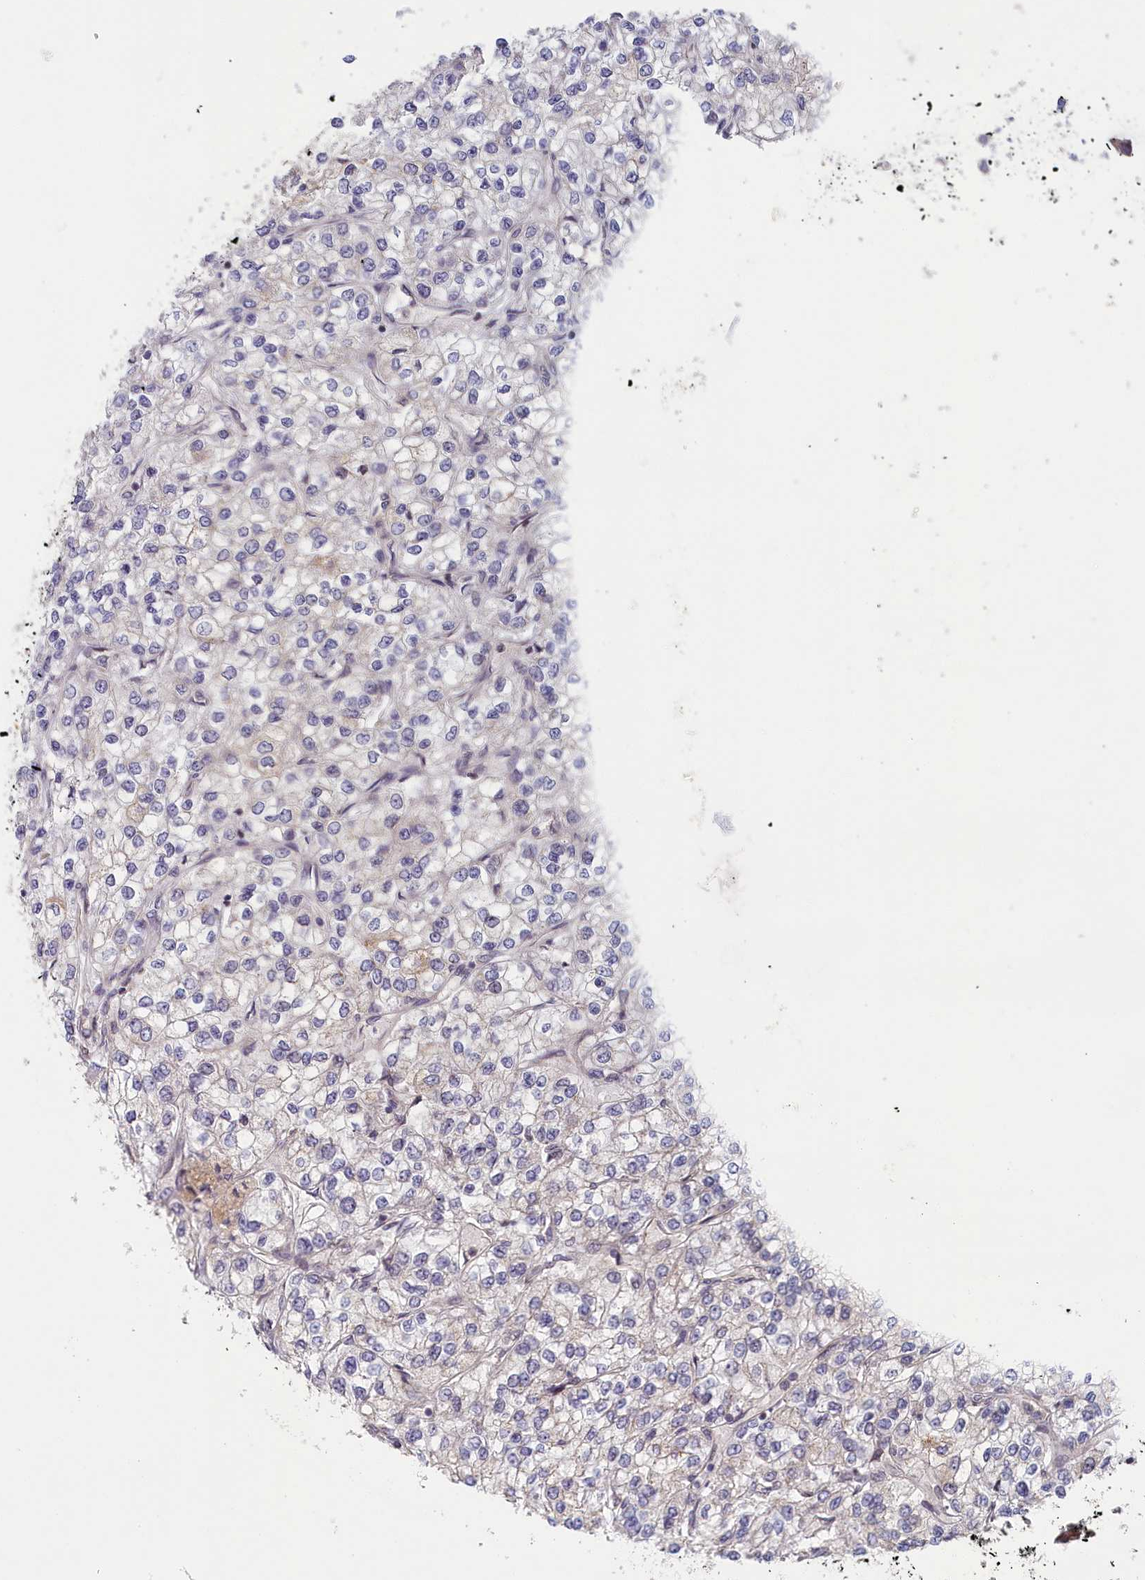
{"staining": {"intensity": "negative", "quantity": "none", "location": "none"}, "tissue": "renal cancer", "cell_type": "Tumor cells", "image_type": "cancer", "snomed": [{"axis": "morphology", "description": "Adenocarcinoma, NOS"}, {"axis": "topography", "description": "Kidney"}], "caption": "This image is of renal adenocarcinoma stained with IHC to label a protein in brown with the nuclei are counter-stained blue. There is no positivity in tumor cells.", "gene": "INTS4", "patient": {"sex": "male", "age": 80}}